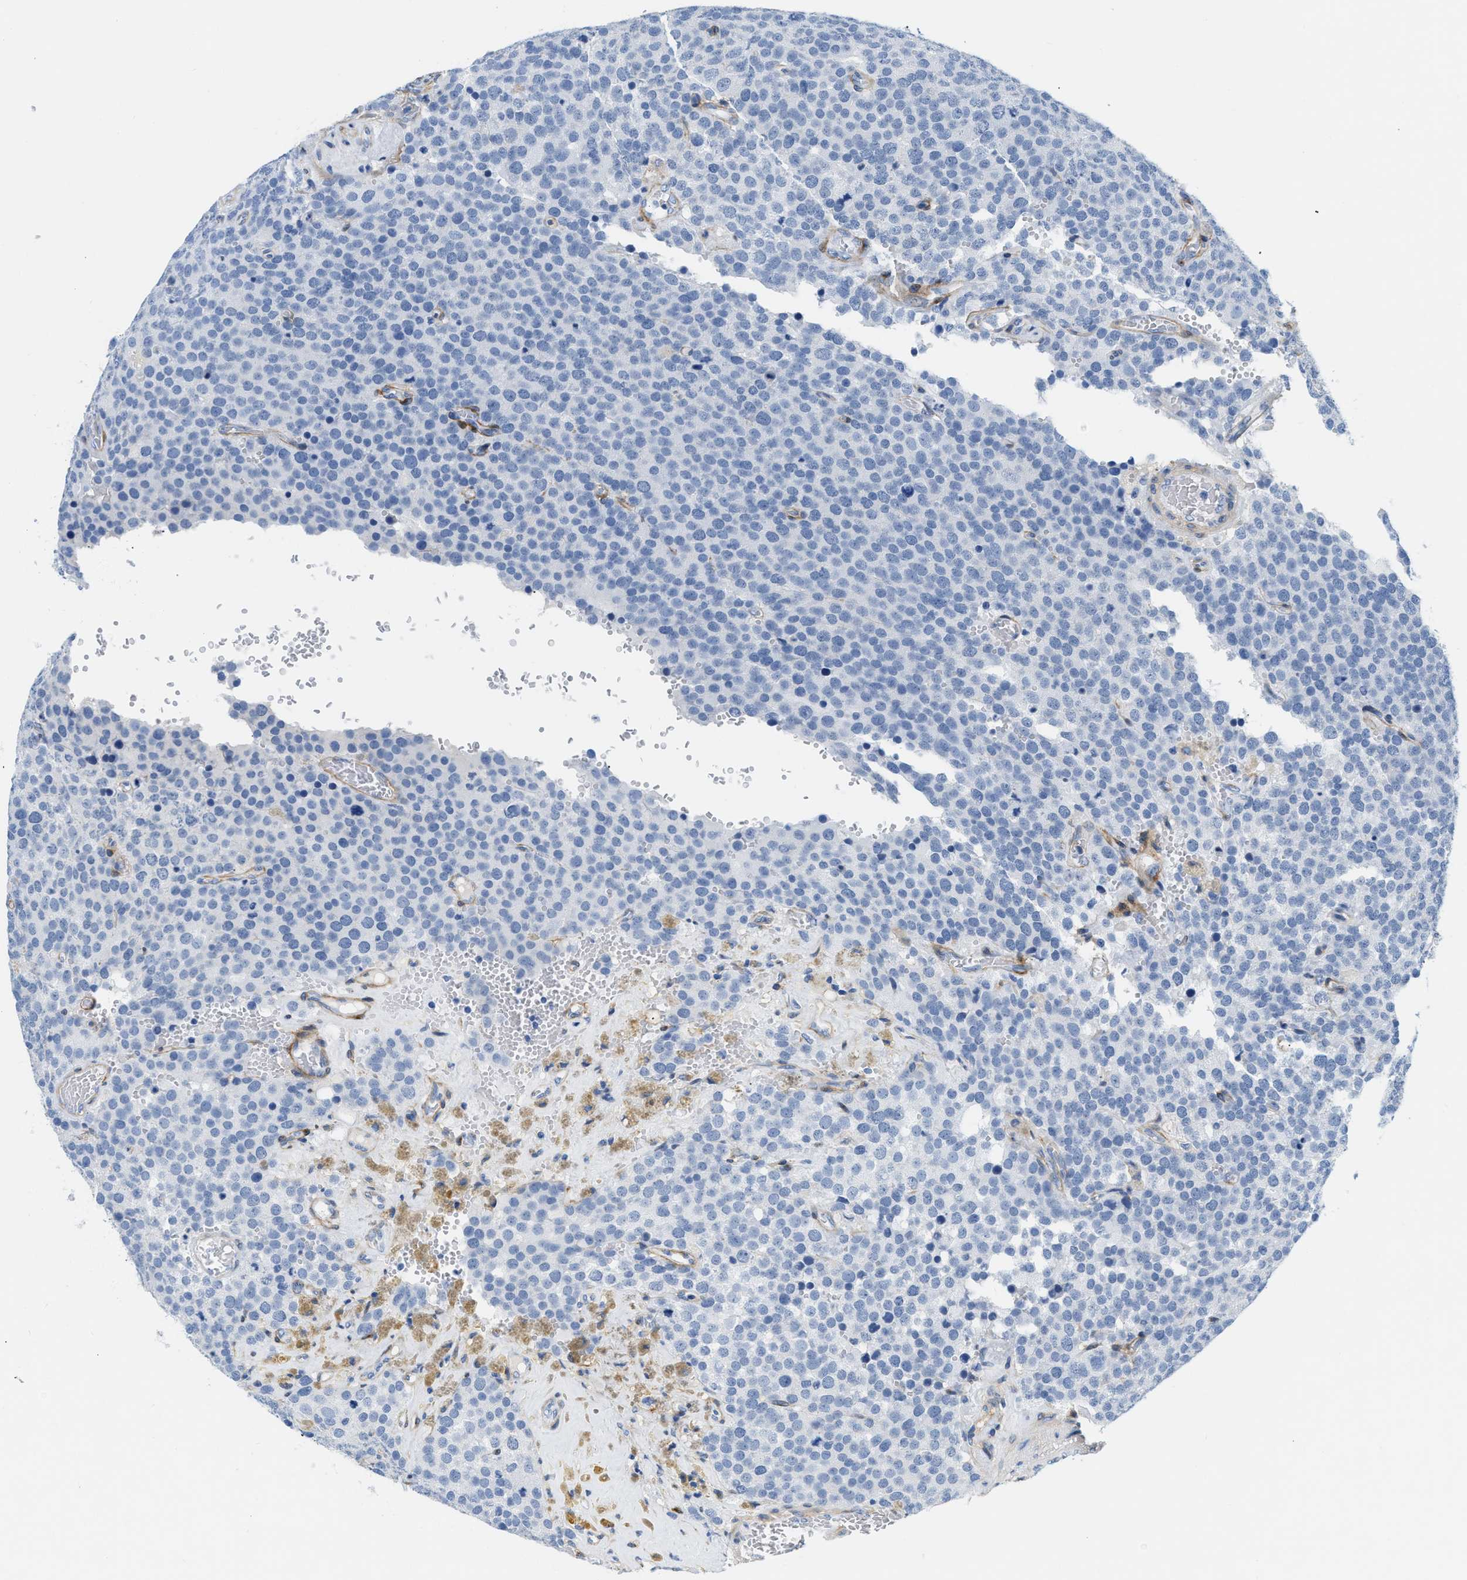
{"staining": {"intensity": "negative", "quantity": "none", "location": "none"}, "tissue": "testis cancer", "cell_type": "Tumor cells", "image_type": "cancer", "snomed": [{"axis": "morphology", "description": "Normal tissue, NOS"}, {"axis": "morphology", "description": "Seminoma, NOS"}, {"axis": "topography", "description": "Testis"}], "caption": "High magnification brightfield microscopy of seminoma (testis) stained with DAB (3,3'-diaminobenzidine) (brown) and counterstained with hematoxylin (blue): tumor cells show no significant expression.", "gene": "PDGFRB", "patient": {"sex": "male", "age": 71}}